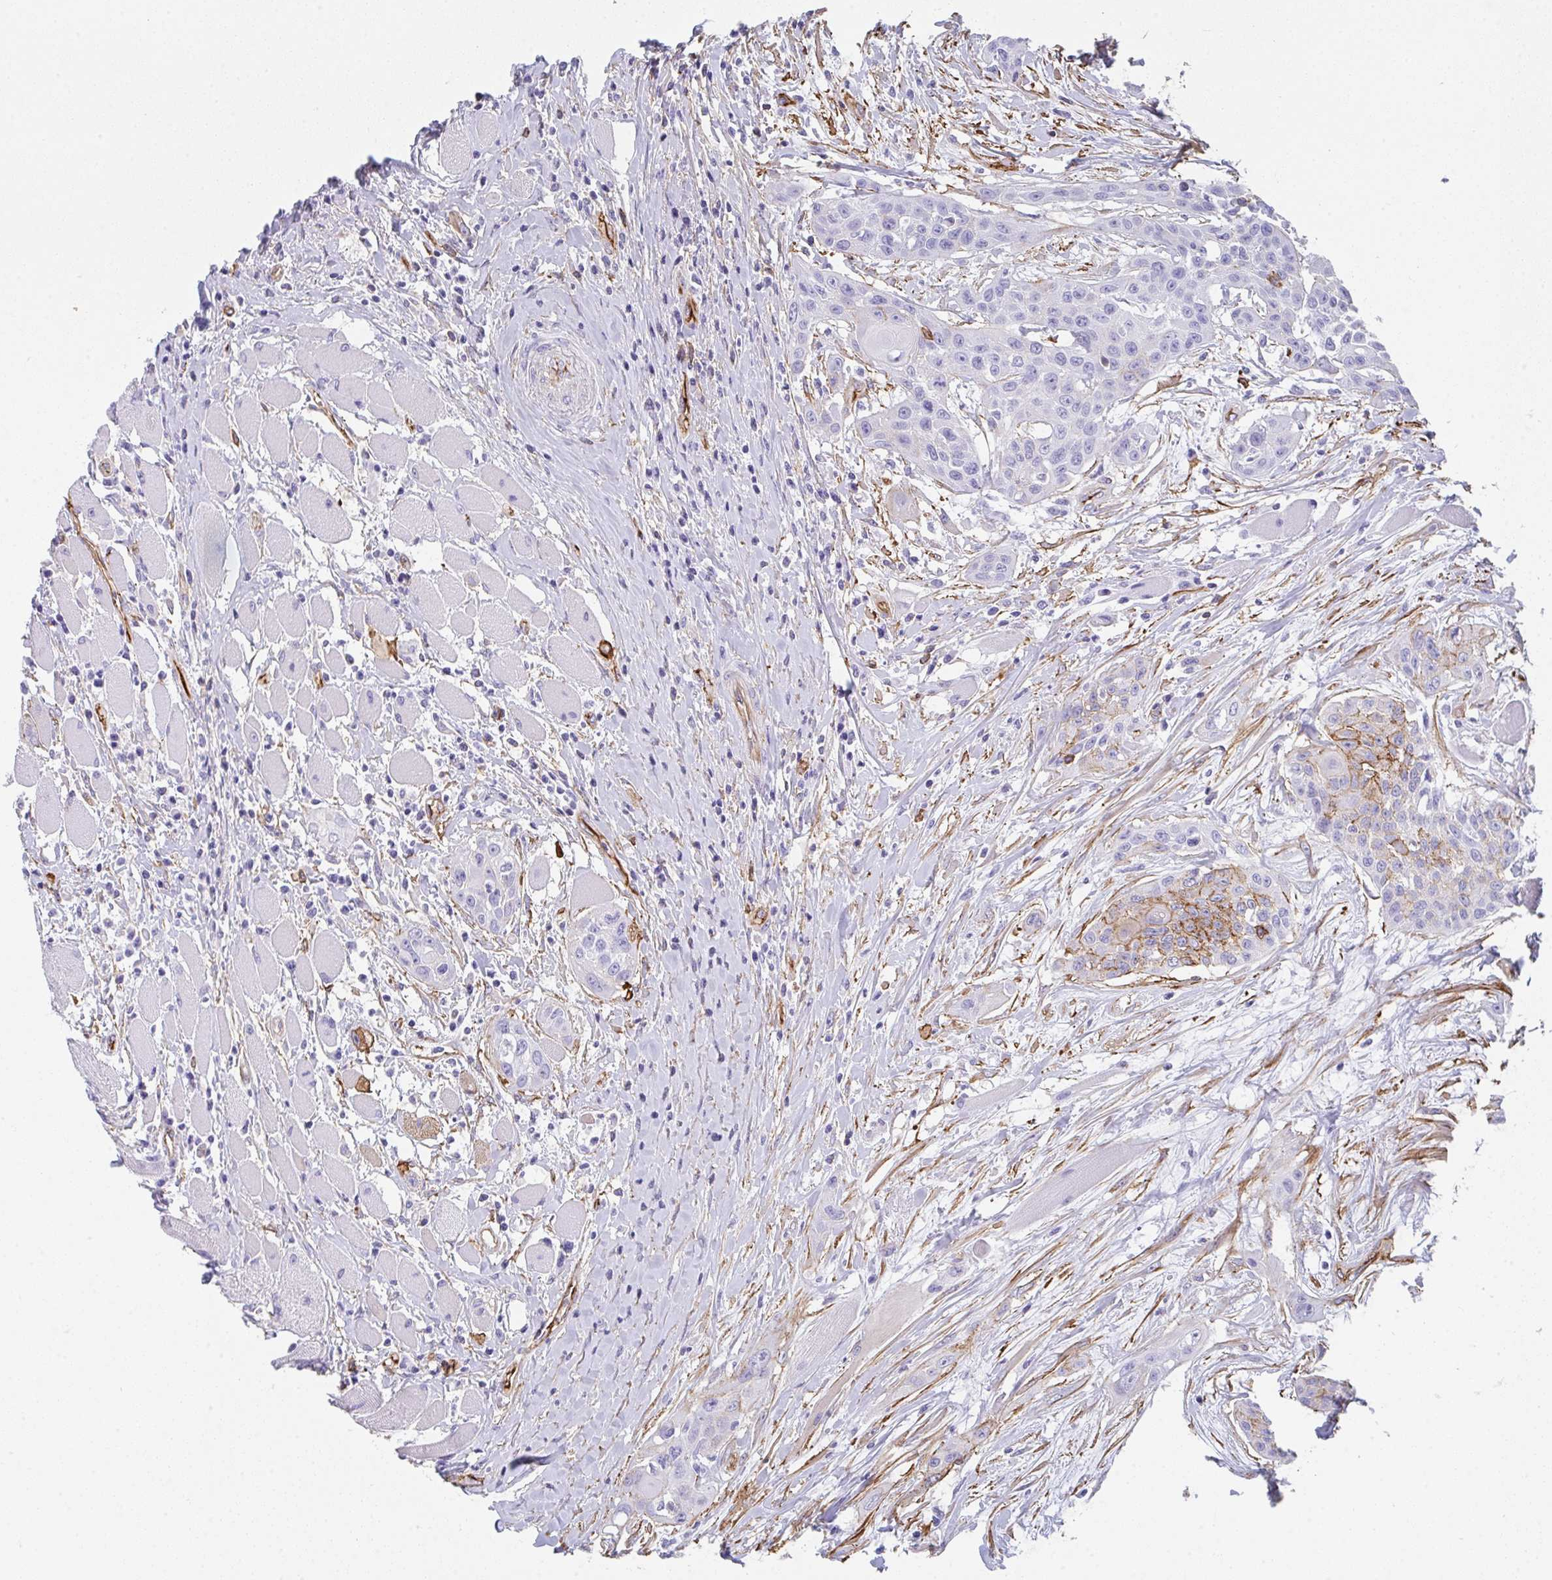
{"staining": {"intensity": "moderate", "quantity": "<25%", "location": "cytoplasmic/membranous"}, "tissue": "head and neck cancer", "cell_type": "Tumor cells", "image_type": "cancer", "snomed": [{"axis": "morphology", "description": "Squamous cell carcinoma, NOS"}, {"axis": "topography", "description": "Head-Neck"}], "caption": "Immunohistochemistry (IHC) (DAB (3,3'-diaminobenzidine)) staining of human head and neck cancer shows moderate cytoplasmic/membranous protein expression in approximately <25% of tumor cells.", "gene": "DBN1", "patient": {"sex": "female", "age": 73}}